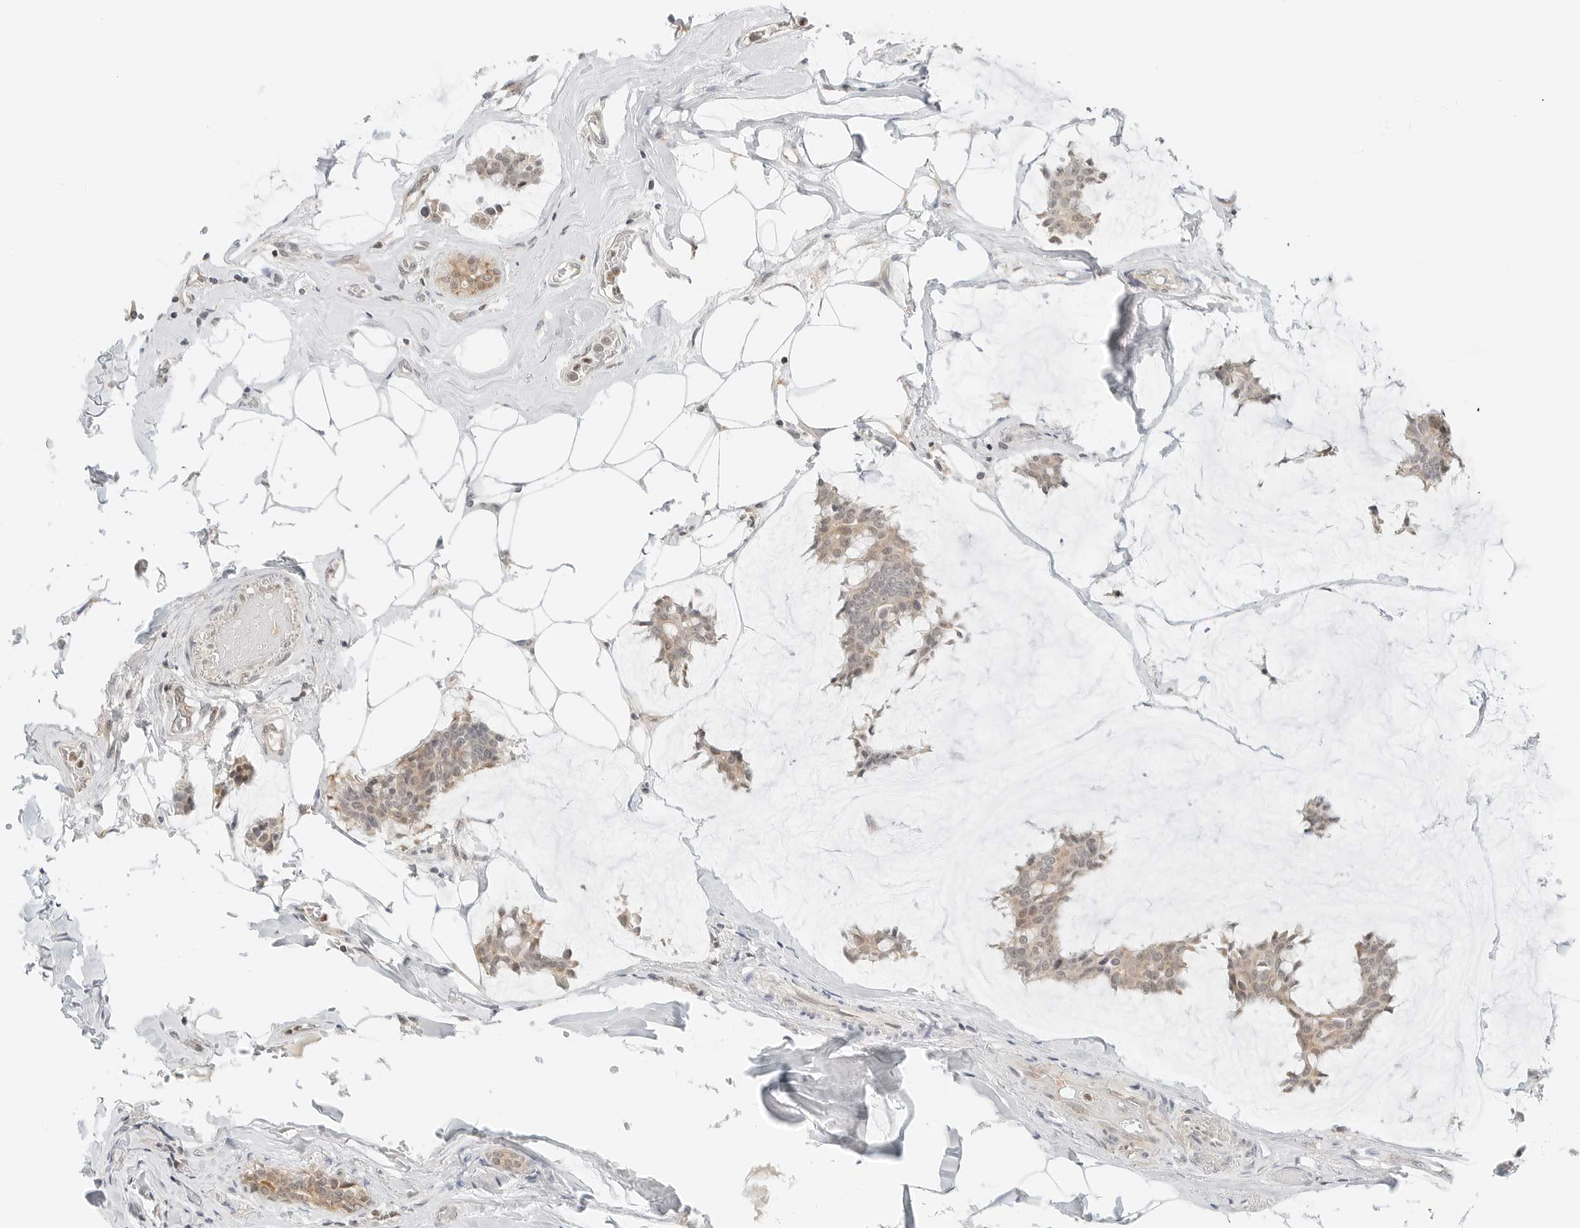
{"staining": {"intensity": "weak", "quantity": "25%-75%", "location": "cytoplasmic/membranous,nuclear"}, "tissue": "breast cancer", "cell_type": "Tumor cells", "image_type": "cancer", "snomed": [{"axis": "morphology", "description": "Duct carcinoma"}, {"axis": "topography", "description": "Breast"}], "caption": "A photomicrograph showing weak cytoplasmic/membranous and nuclear positivity in about 25%-75% of tumor cells in breast cancer (invasive ductal carcinoma), as visualized by brown immunohistochemical staining.", "gene": "IQCC", "patient": {"sex": "female", "age": 93}}